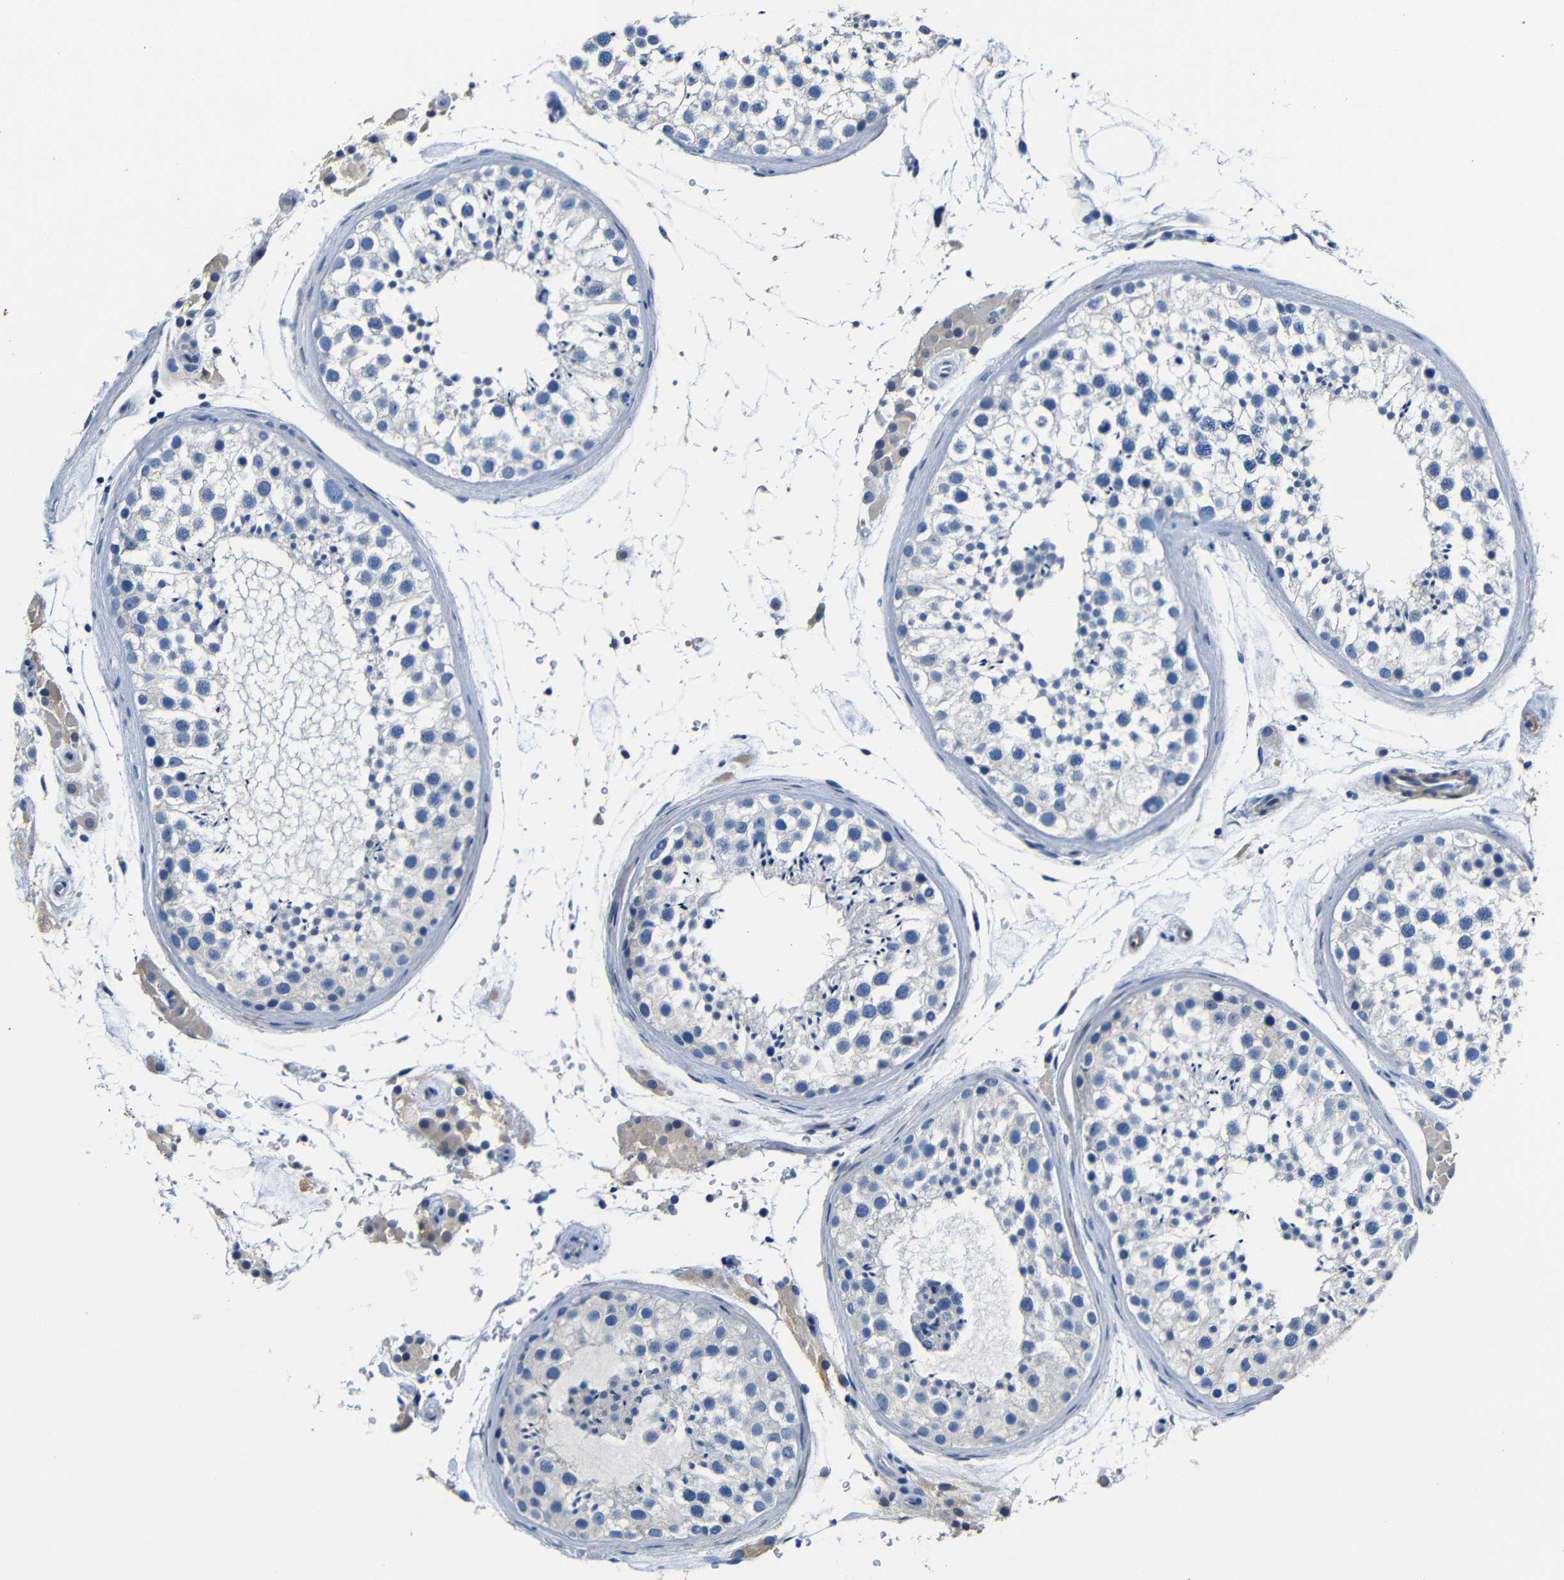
{"staining": {"intensity": "negative", "quantity": "none", "location": "none"}, "tissue": "testis", "cell_type": "Cells in seminiferous ducts", "image_type": "normal", "snomed": [{"axis": "morphology", "description": "Normal tissue, NOS"}, {"axis": "topography", "description": "Testis"}], "caption": "Cells in seminiferous ducts show no significant expression in unremarkable testis. (Immunohistochemistry, brightfield microscopy, high magnification).", "gene": "TNFAIP1", "patient": {"sex": "male", "age": 46}}